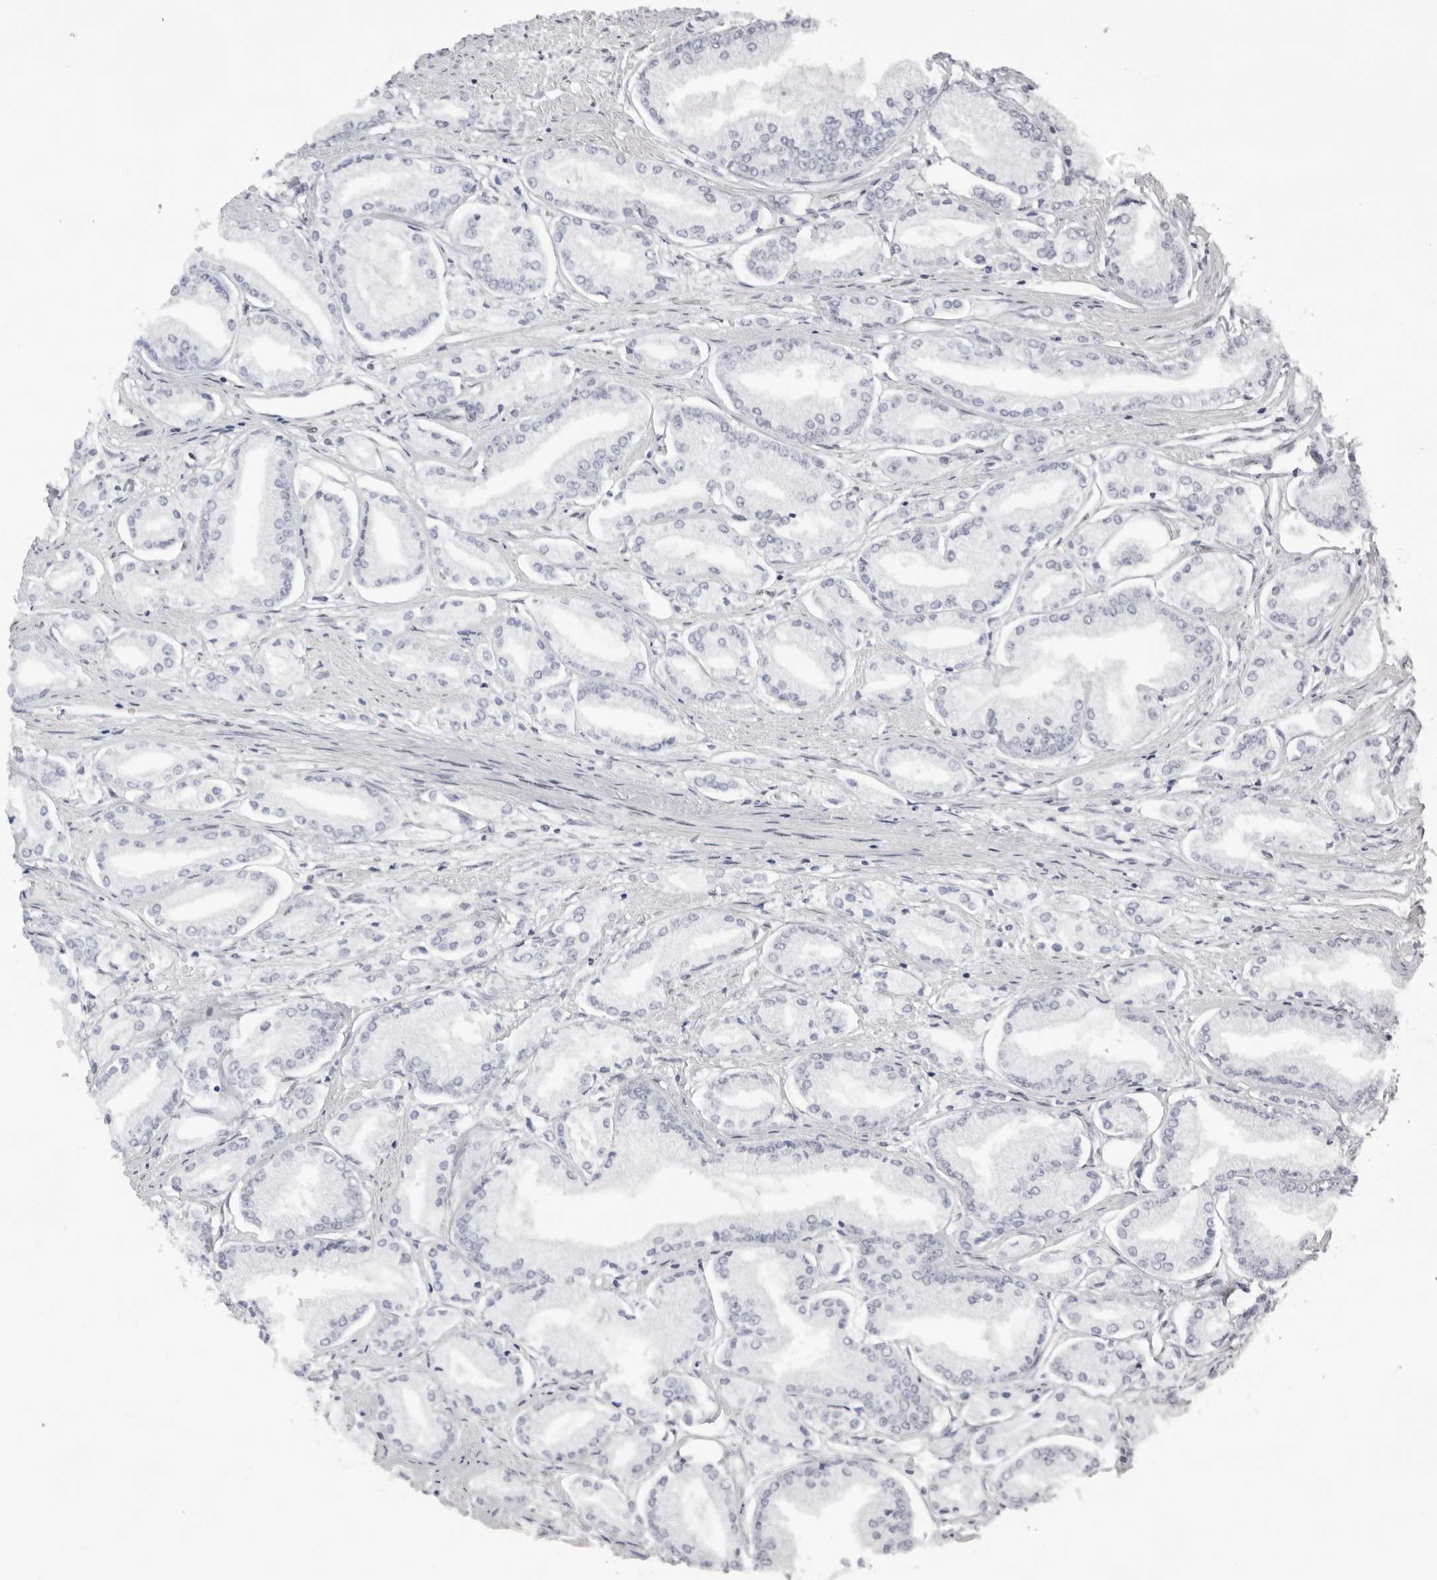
{"staining": {"intensity": "negative", "quantity": "none", "location": "none"}, "tissue": "prostate cancer", "cell_type": "Tumor cells", "image_type": "cancer", "snomed": [{"axis": "morphology", "description": "Adenocarcinoma, Low grade"}, {"axis": "topography", "description": "Prostate"}], "caption": "DAB (3,3'-diaminobenzidine) immunohistochemical staining of human prostate adenocarcinoma (low-grade) reveals no significant expression in tumor cells. (Stains: DAB immunohistochemistry with hematoxylin counter stain, Microscopy: brightfield microscopy at high magnification).", "gene": "IRF2BP2", "patient": {"sex": "male", "age": 52}}